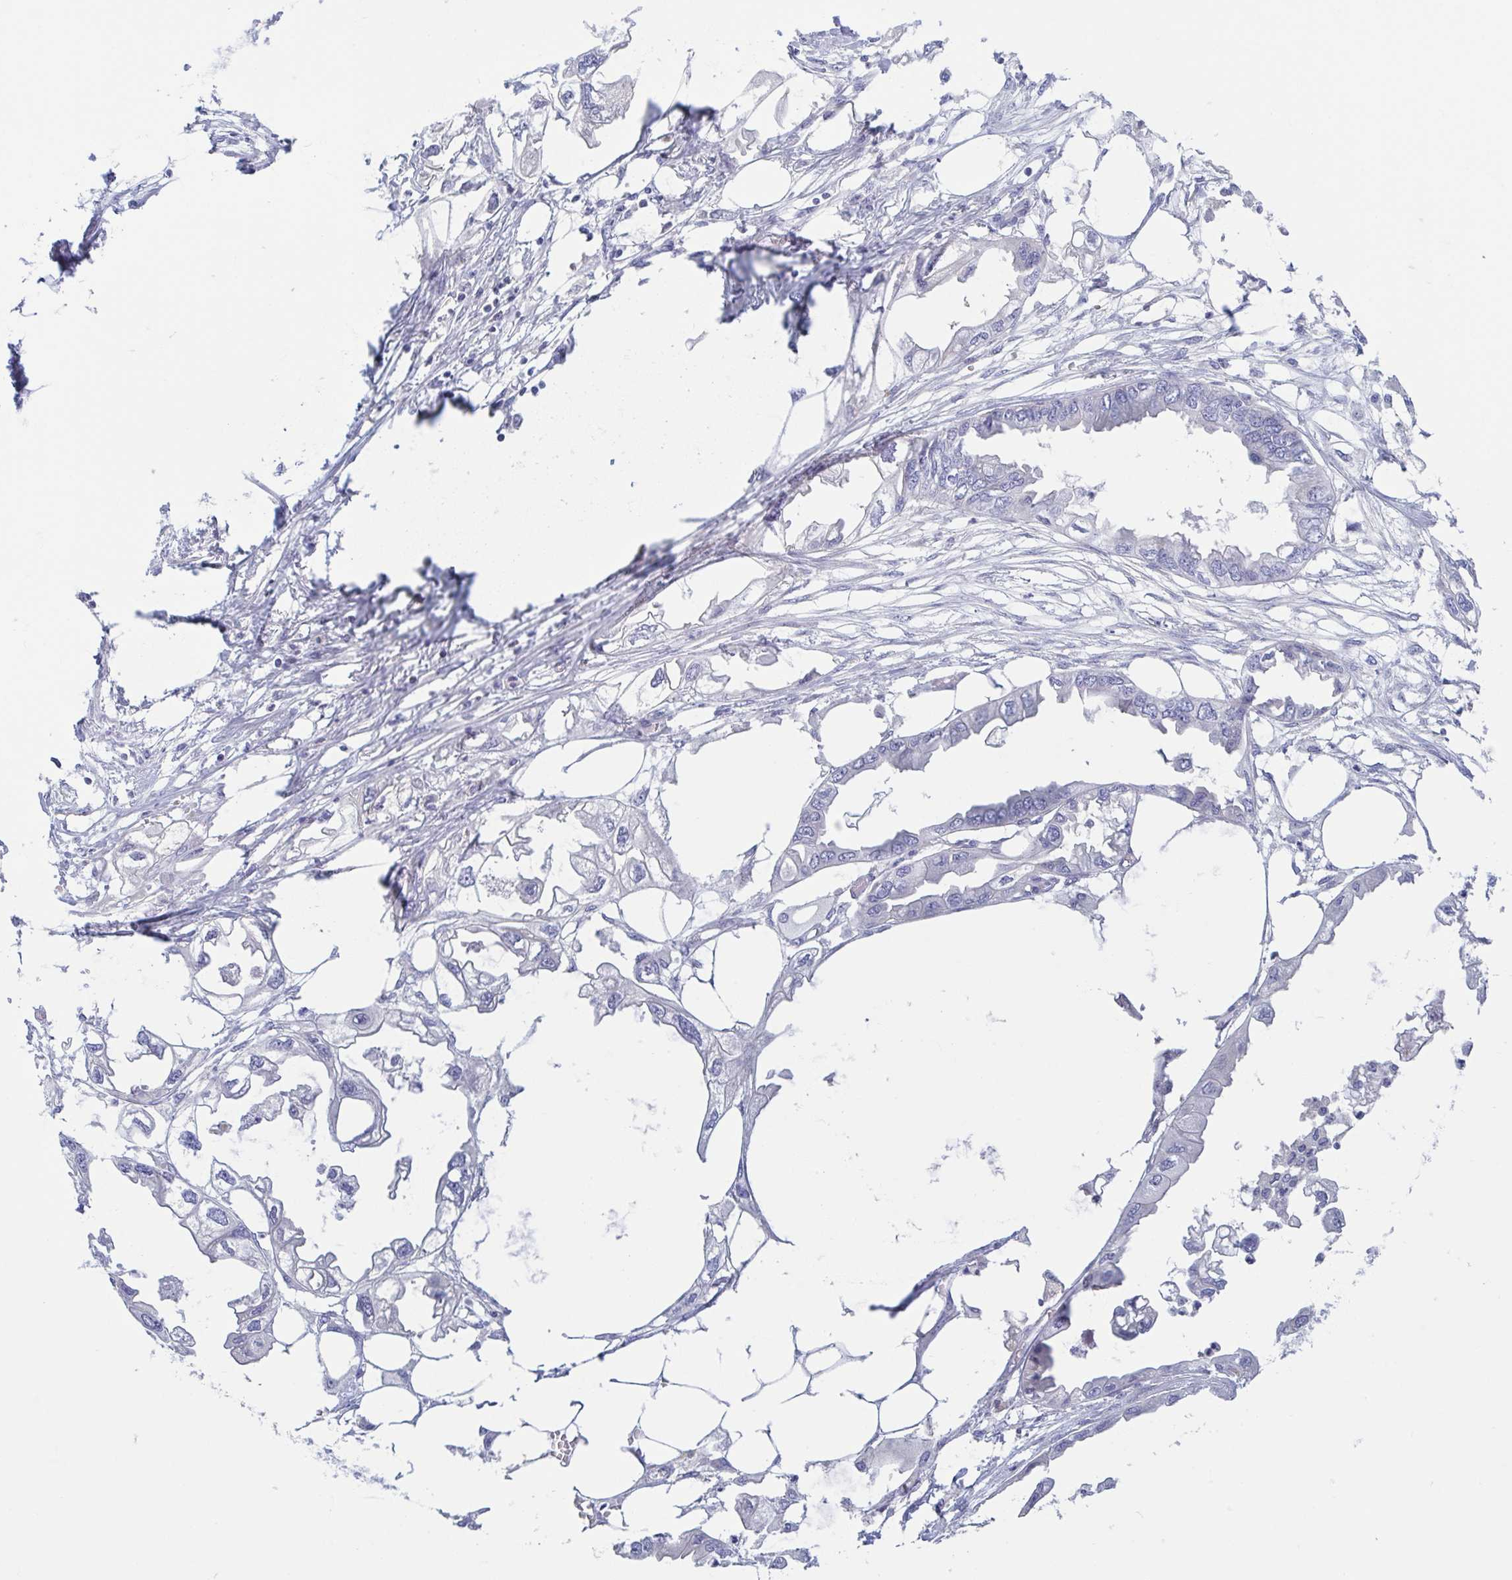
{"staining": {"intensity": "negative", "quantity": "none", "location": "none"}, "tissue": "endometrial cancer", "cell_type": "Tumor cells", "image_type": "cancer", "snomed": [{"axis": "morphology", "description": "Adenocarcinoma, NOS"}, {"axis": "morphology", "description": "Adenocarcinoma, metastatic, NOS"}, {"axis": "topography", "description": "Adipose tissue"}, {"axis": "topography", "description": "Endometrium"}], "caption": "The immunohistochemistry (IHC) micrograph has no significant expression in tumor cells of endometrial cancer tissue. (IHC, brightfield microscopy, high magnification).", "gene": "TREH", "patient": {"sex": "female", "age": 67}}